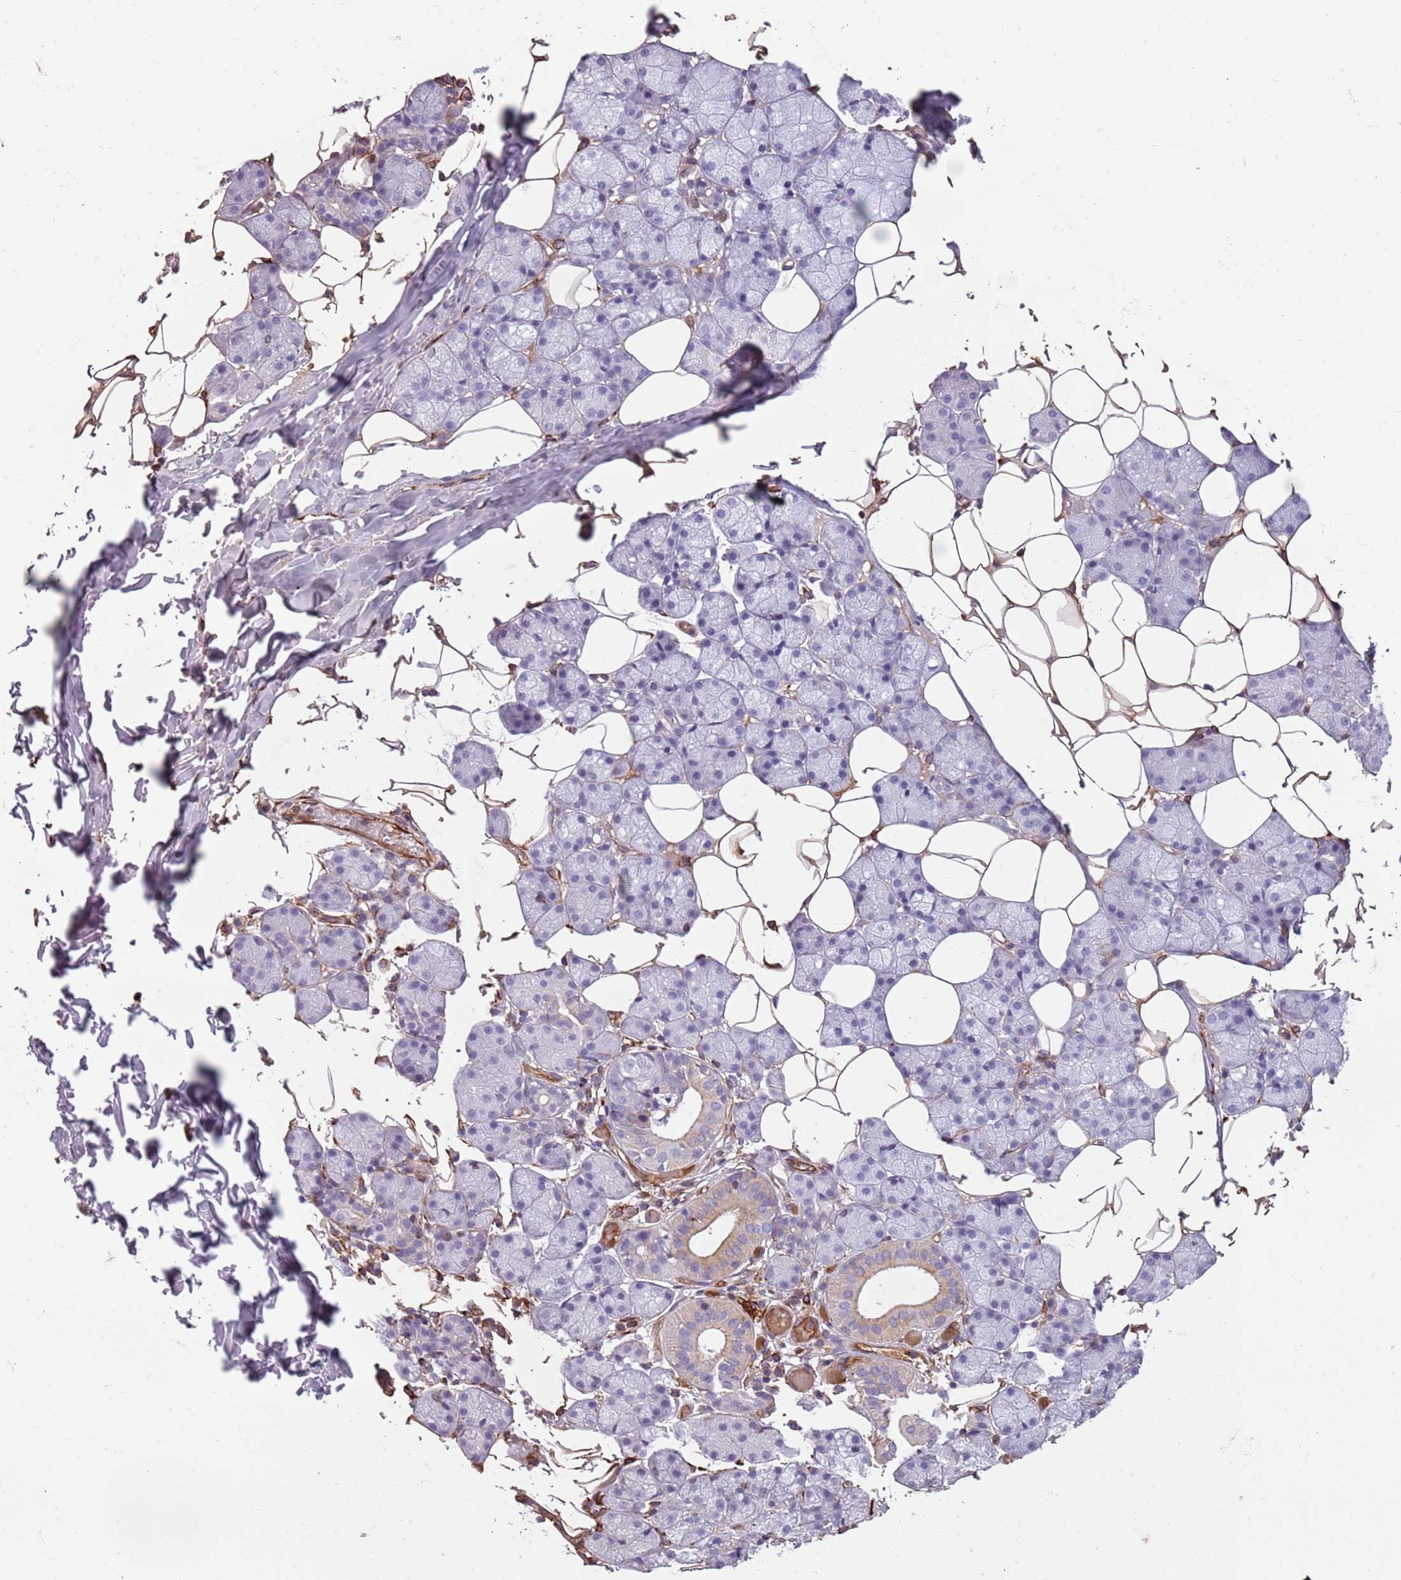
{"staining": {"intensity": "weak", "quantity": "<25%", "location": "cytoplasmic/membranous"}, "tissue": "salivary gland", "cell_type": "Glandular cells", "image_type": "normal", "snomed": [{"axis": "morphology", "description": "Normal tissue, NOS"}, {"axis": "topography", "description": "Salivary gland"}], "caption": "The histopathology image exhibits no significant expression in glandular cells of salivary gland.", "gene": "TAS2R38", "patient": {"sex": "female", "age": 33}}